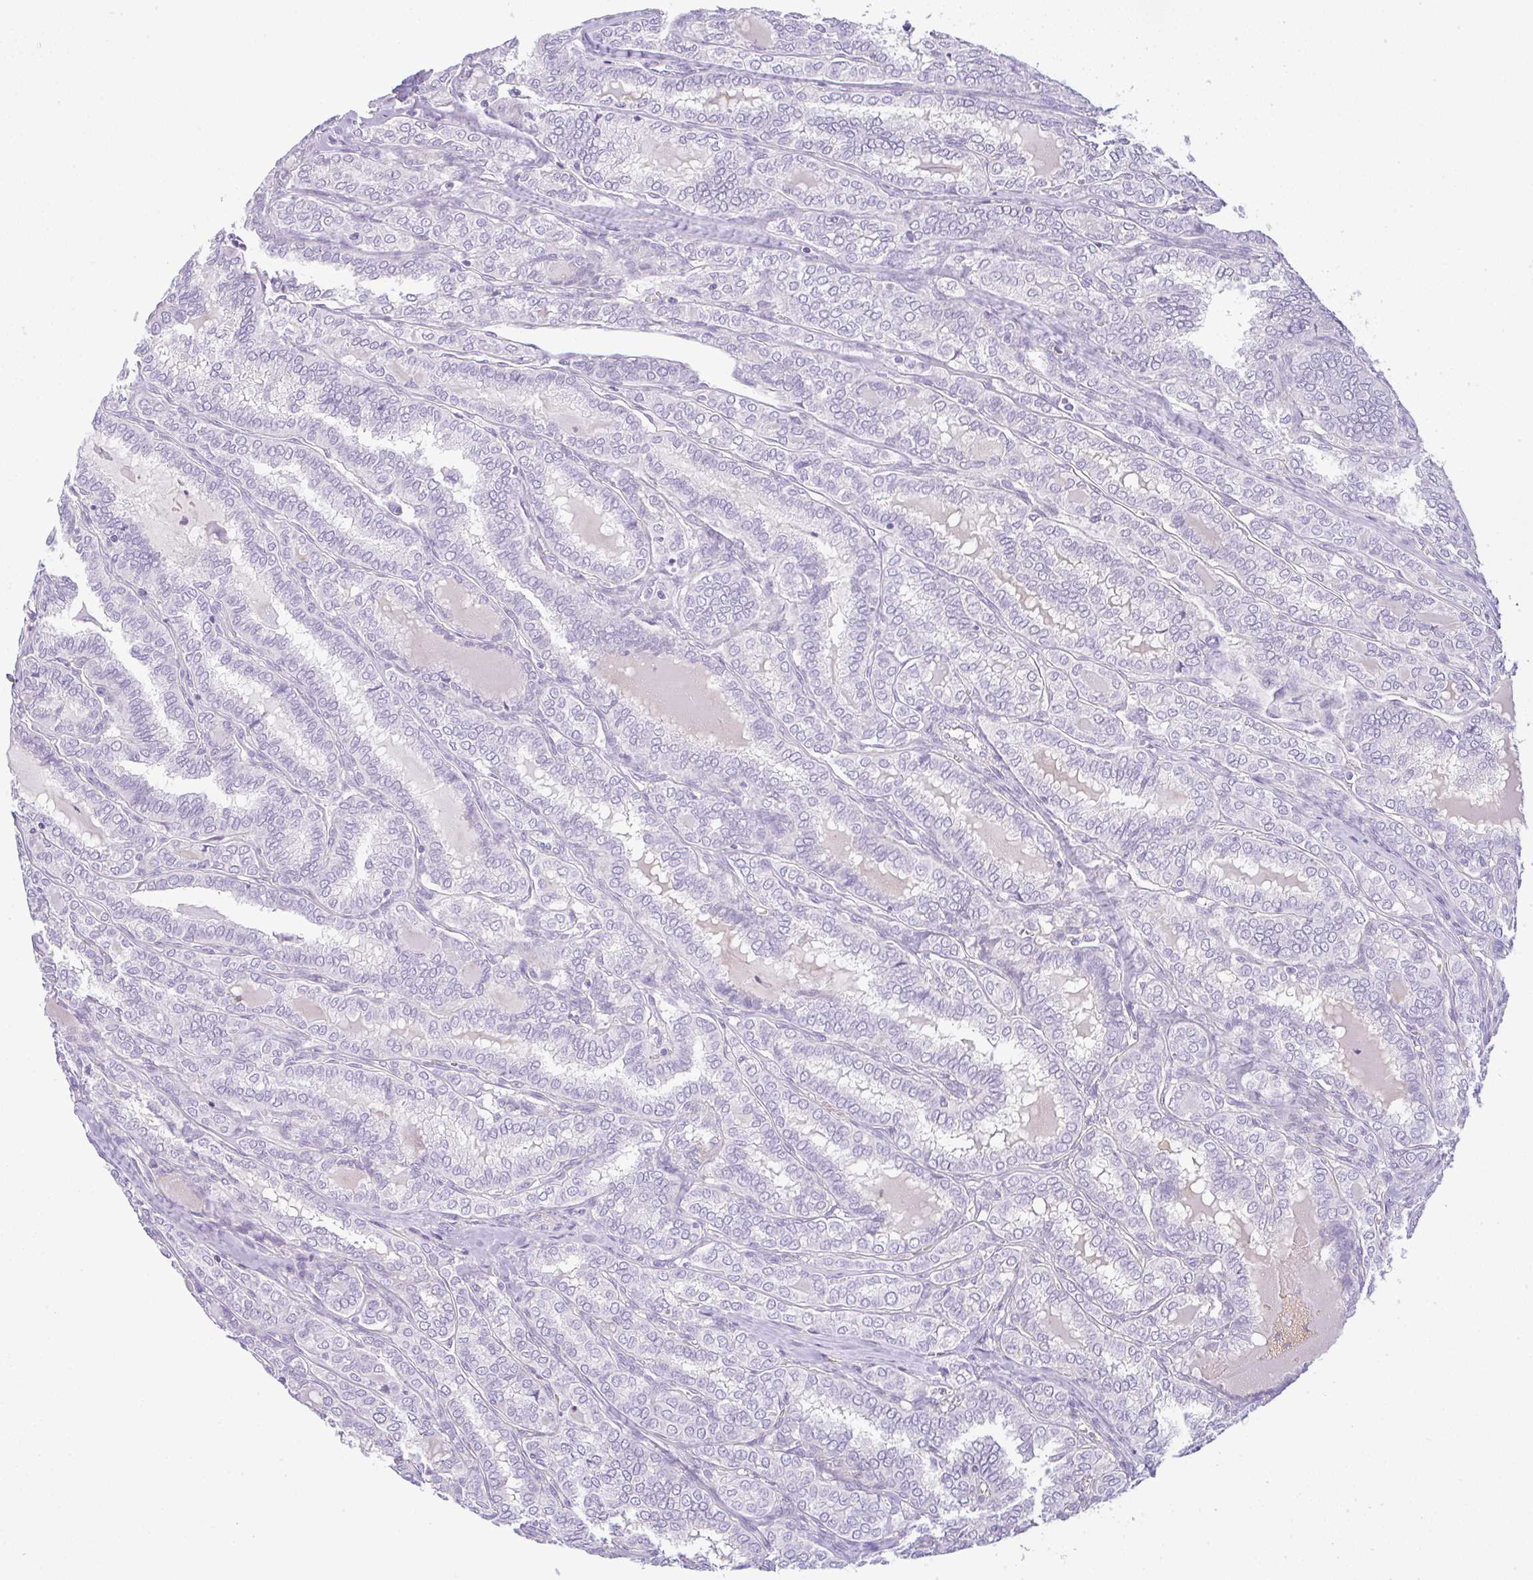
{"staining": {"intensity": "negative", "quantity": "none", "location": "none"}, "tissue": "thyroid cancer", "cell_type": "Tumor cells", "image_type": "cancer", "snomed": [{"axis": "morphology", "description": "Papillary adenocarcinoma, NOS"}, {"axis": "topography", "description": "Thyroid gland"}], "caption": "High power microscopy histopathology image of an immunohistochemistry image of thyroid papillary adenocarcinoma, revealing no significant staining in tumor cells.", "gene": "LPAR4", "patient": {"sex": "female", "age": 30}}